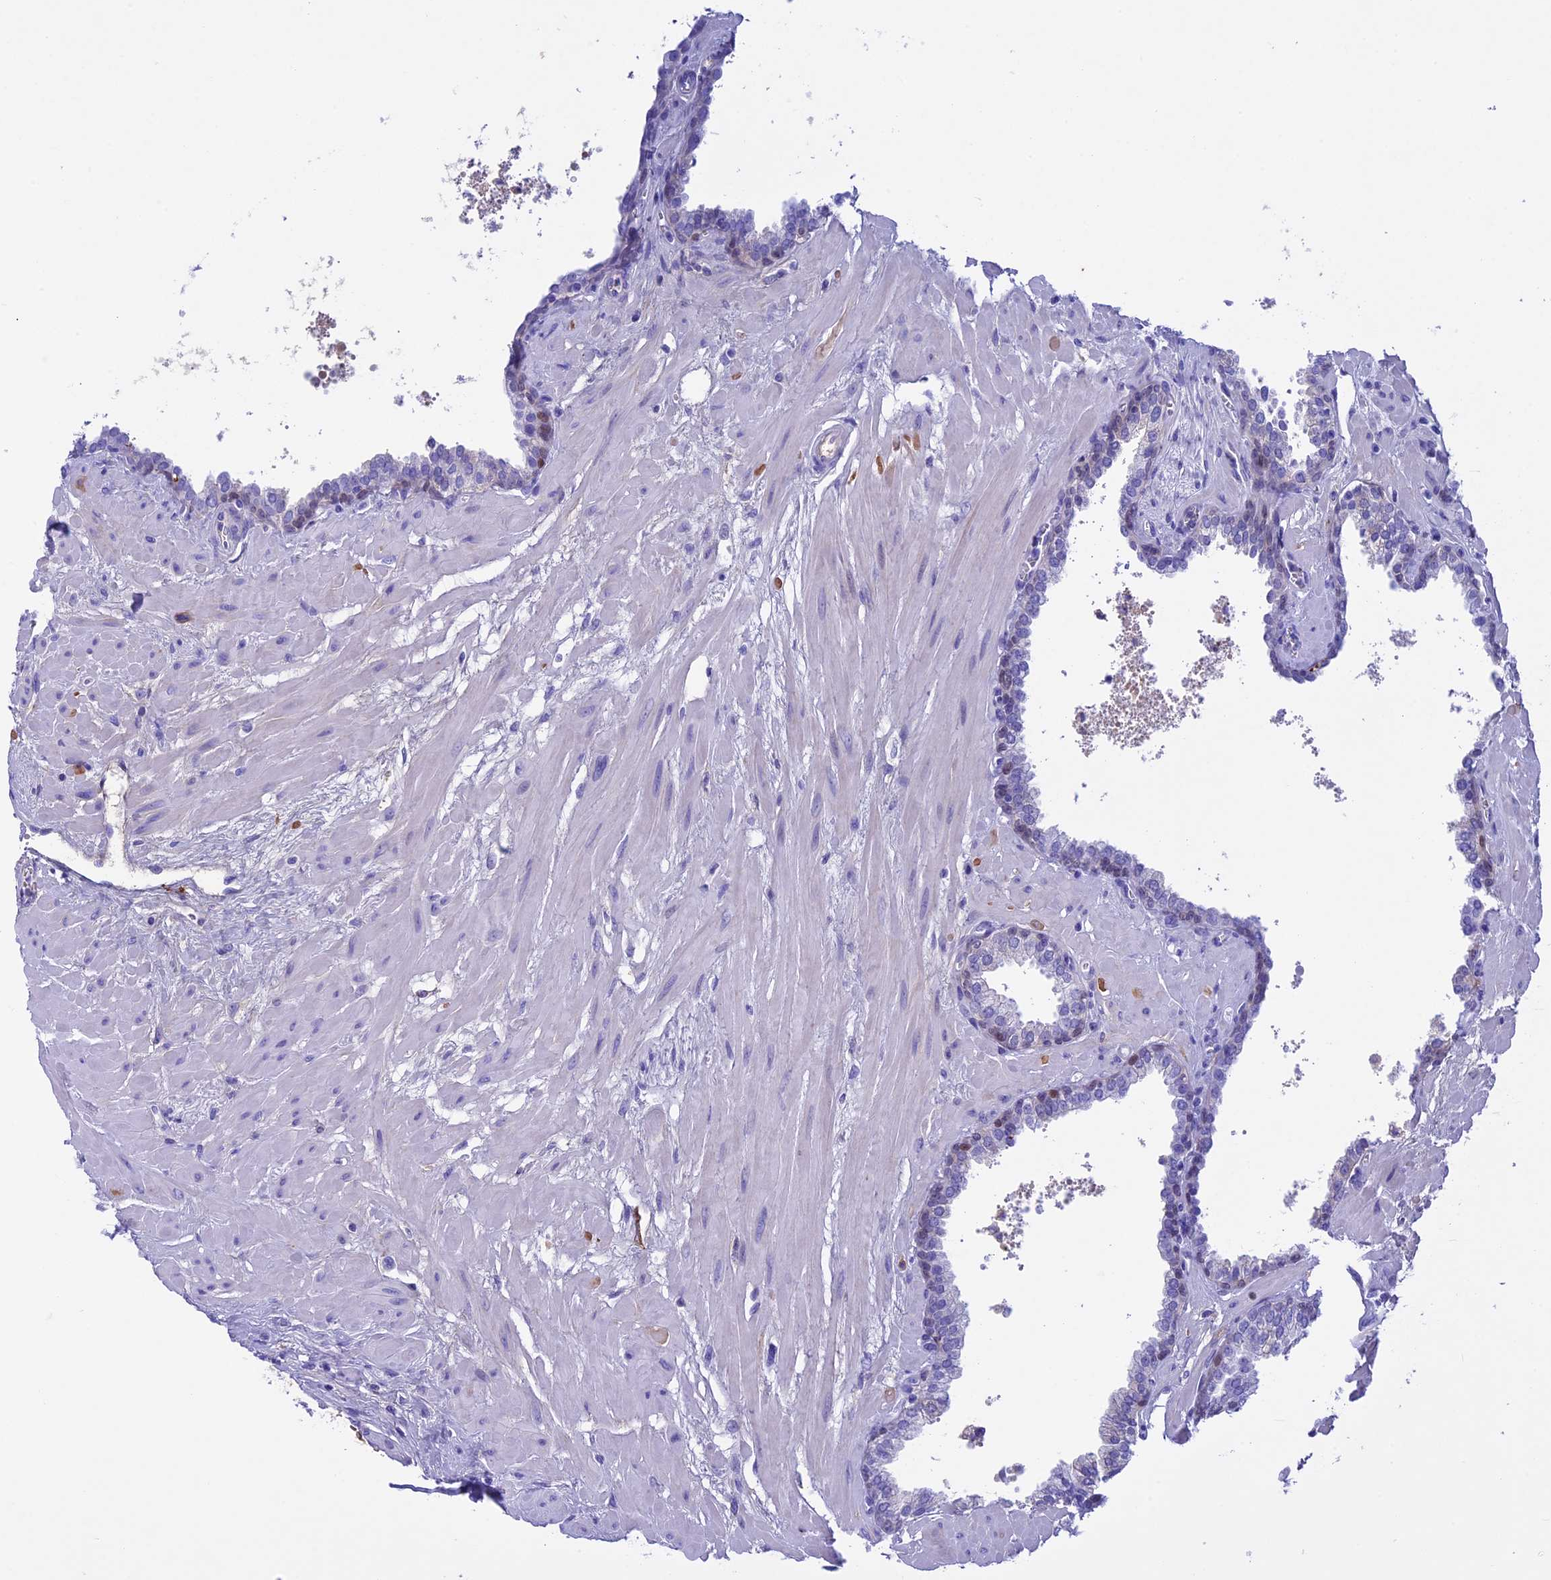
{"staining": {"intensity": "weak", "quantity": "<25%", "location": "cytoplasmic/membranous,nuclear"}, "tissue": "prostate", "cell_type": "Glandular cells", "image_type": "normal", "snomed": [{"axis": "morphology", "description": "Normal tissue, NOS"}, {"axis": "topography", "description": "Prostate"}], "caption": "This is an IHC photomicrograph of benign human prostate. There is no positivity in glandular cells.", "gene": "IGSF6", "patient": {"sex": "male", "age": 60}}